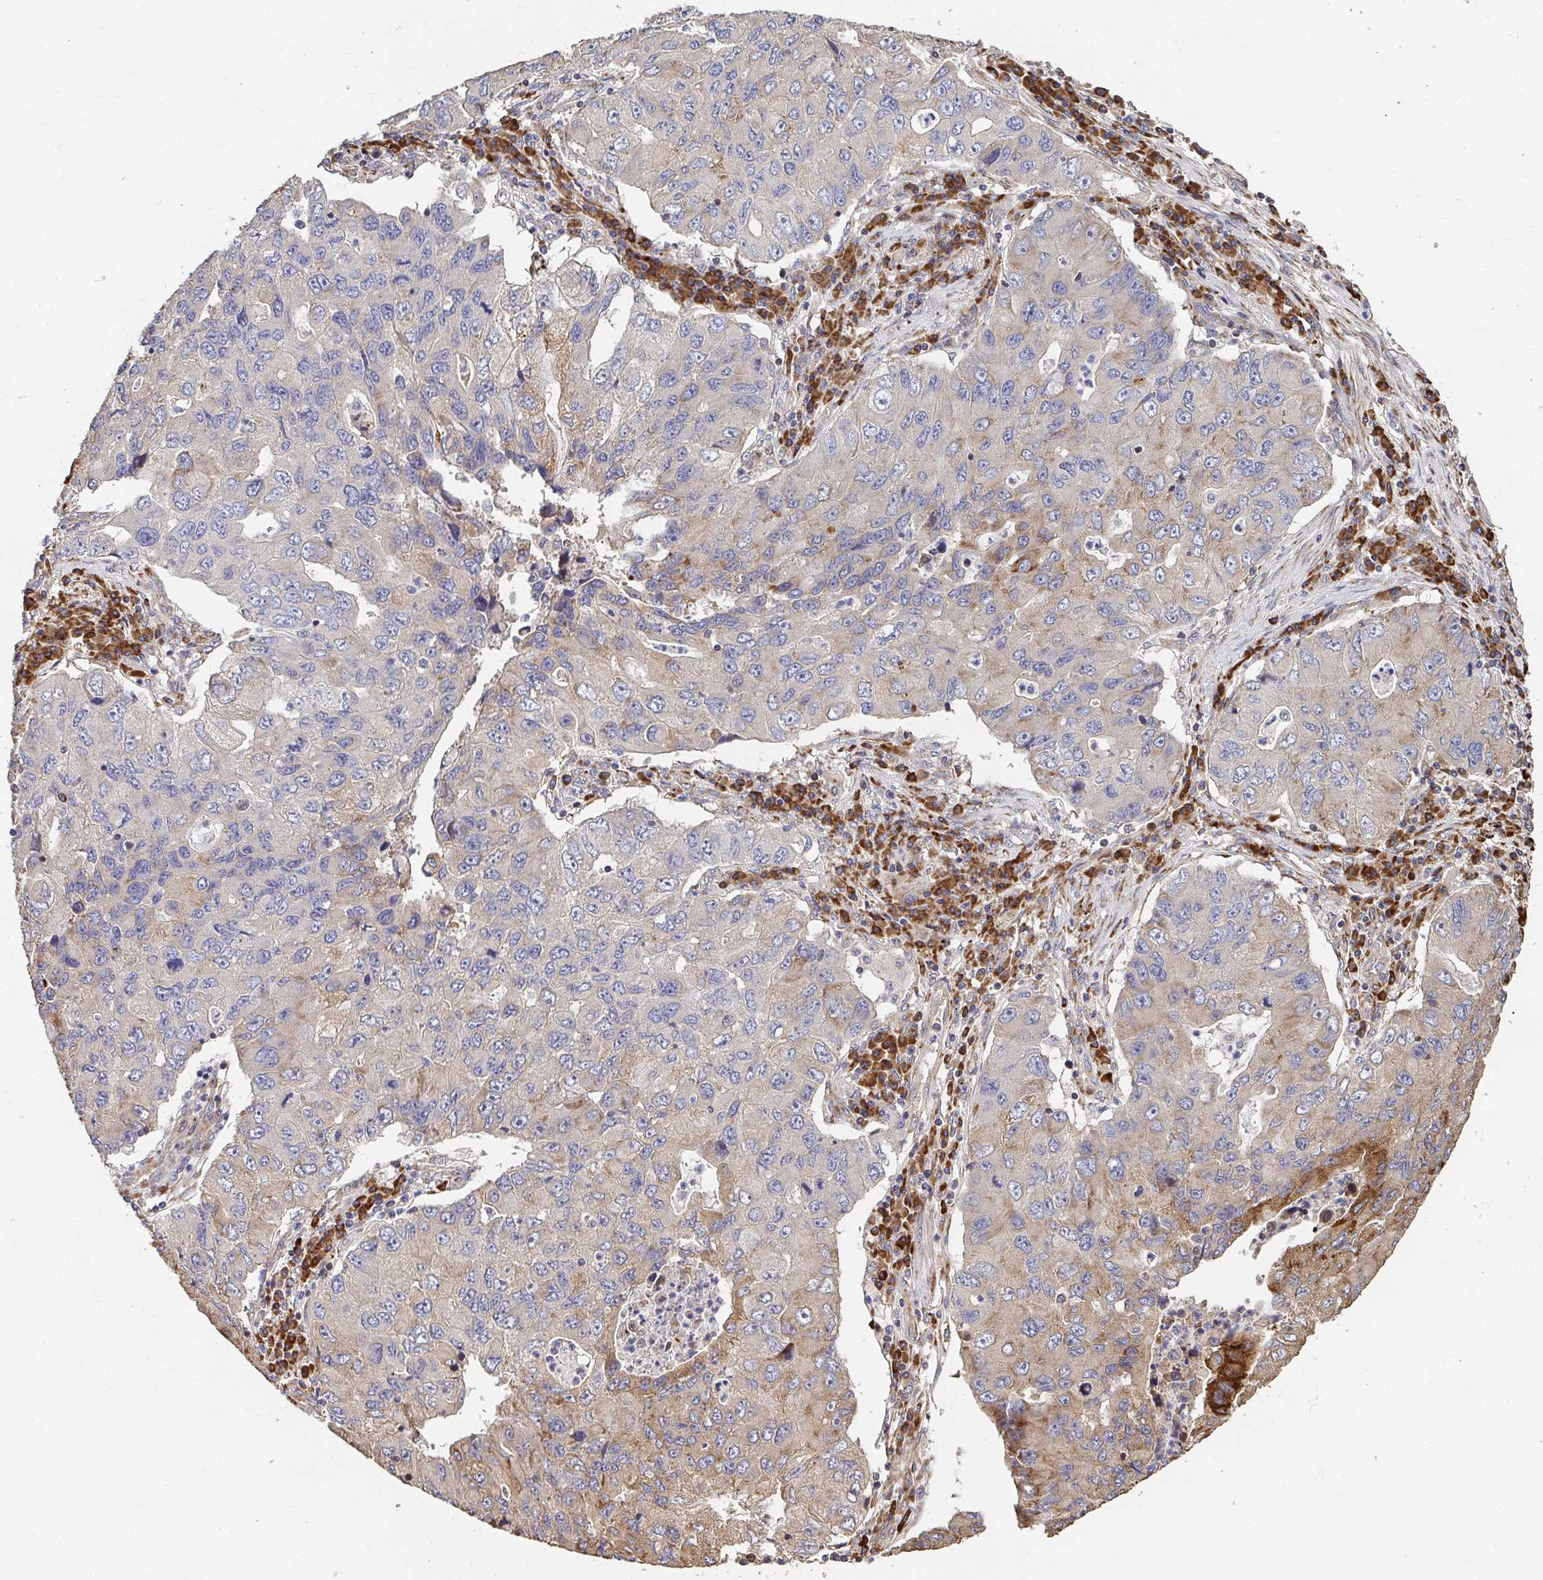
{"staining": {"intensity": "negative", "quantity": "none", "location": "none"}, "tissue": "lung cancer", "cell_type": "Tumor cells", "image_type": "cancer", "snomed": [{"axis": "morphology", "description": "Adenocarcinoma, NOS"}, {"axis": "morphology", "description": "Adenocarcinoma, metastatic, NOS"}, {"axis": "topography", "description": "Lymph node"}, {"axis": "topography", "description": "Lung"}], "caption": "High magnification brightfield microscopy of lung cancer stained with DAB (brown) and counterstained with hematoxylin (blue): tumor cells show no significant expression.", "gene": "APBB1", "patient": {"sex": "female", "age": 54}}